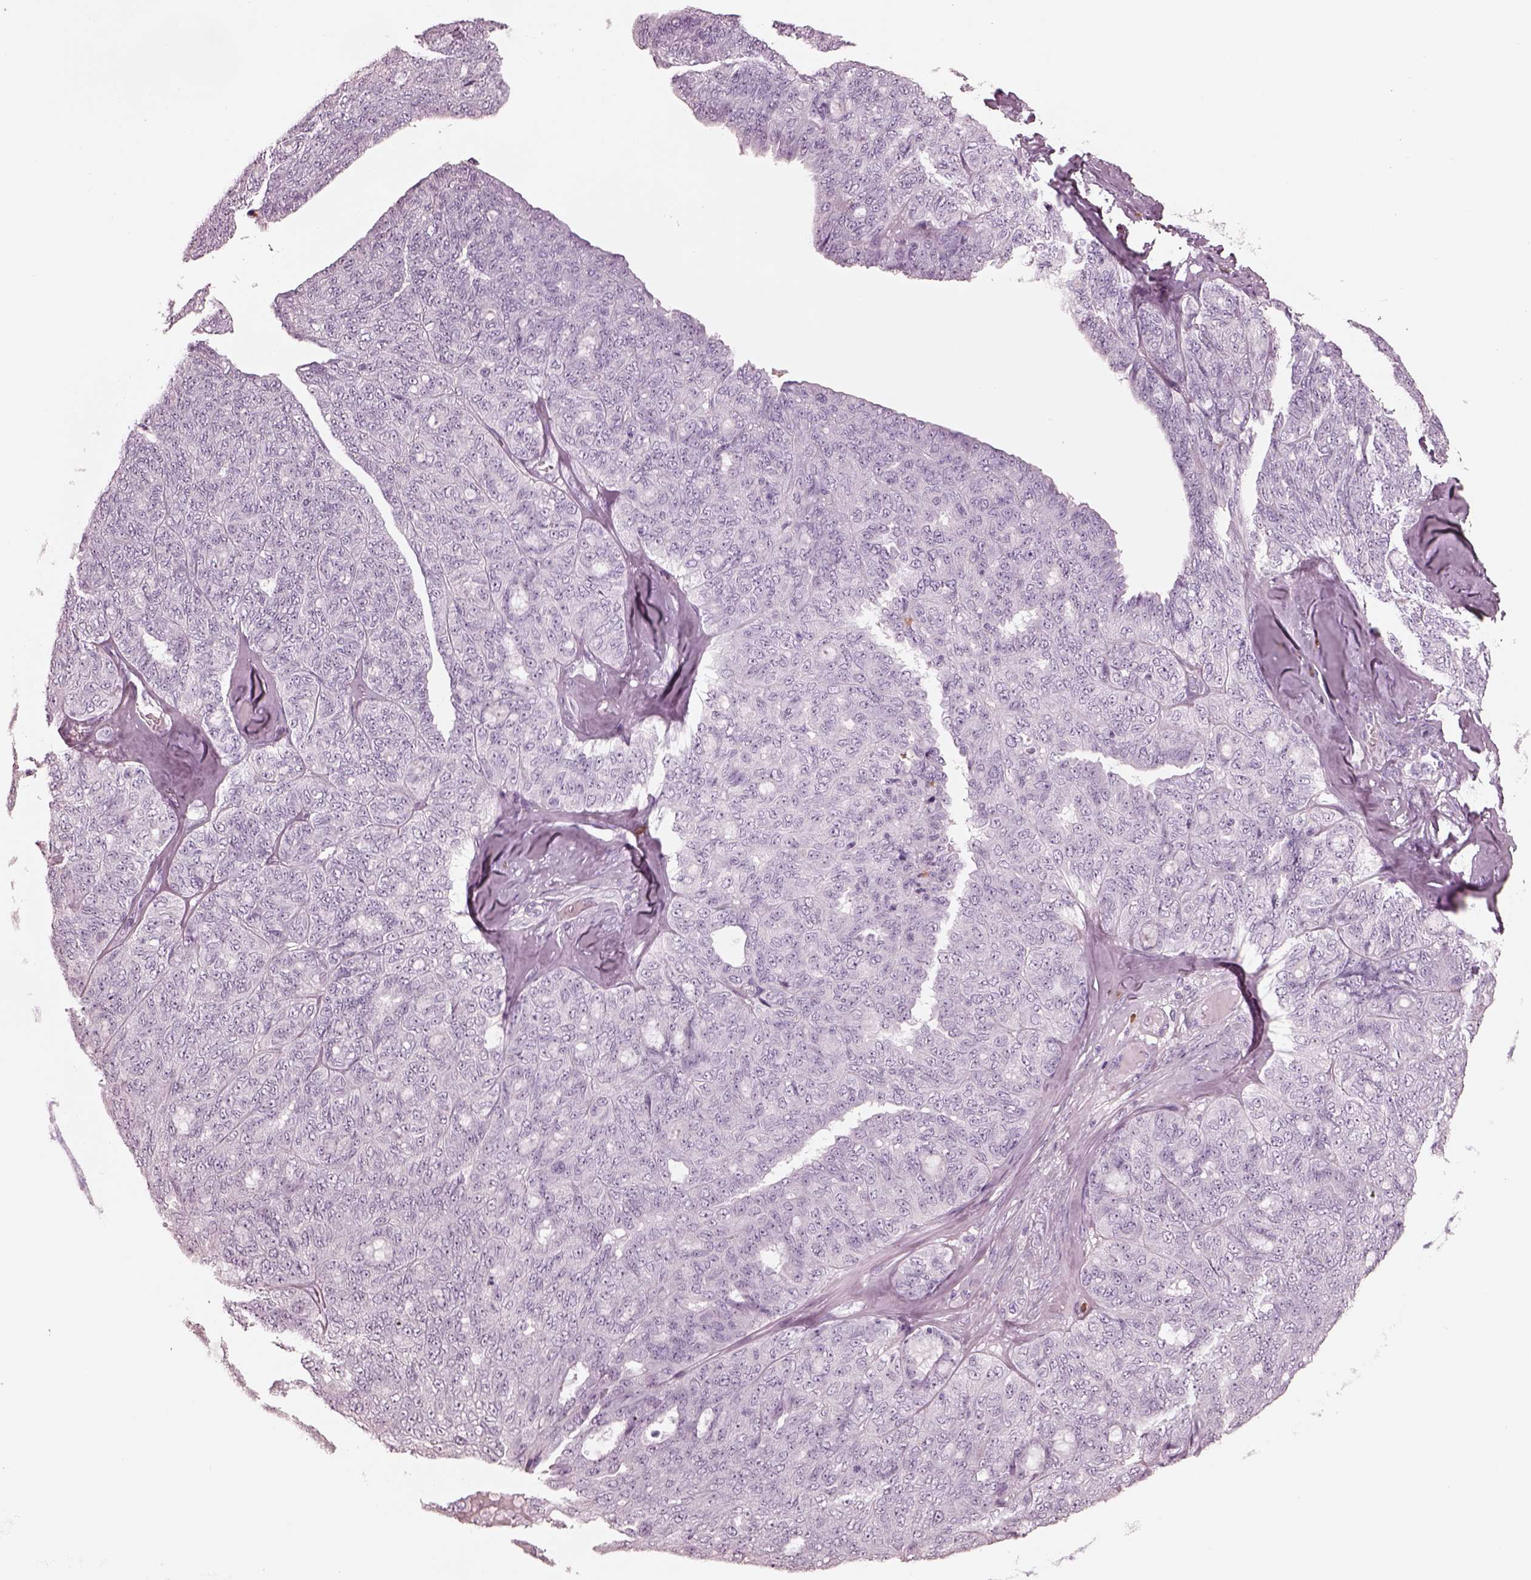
{"staining": {"intensity": "negative", "quantity": "none", "location": "none"}, "tissue": "ovarian cancer", "cell_type": "Tumor cells", "image_type": "cancer", "snomed": [{"axis": "morphology", "description": "Cystadenocarcinoma, serous, NOS"}, {"axis": "topography", "description": "Ovary"}], "caption": "Ovarian cancer stained for a protein using immunohistochemistry (IHC) demonstrates no expression tumor cells.", "gene": "ELANE", "patient": {"sex": "female", "age": 71}}